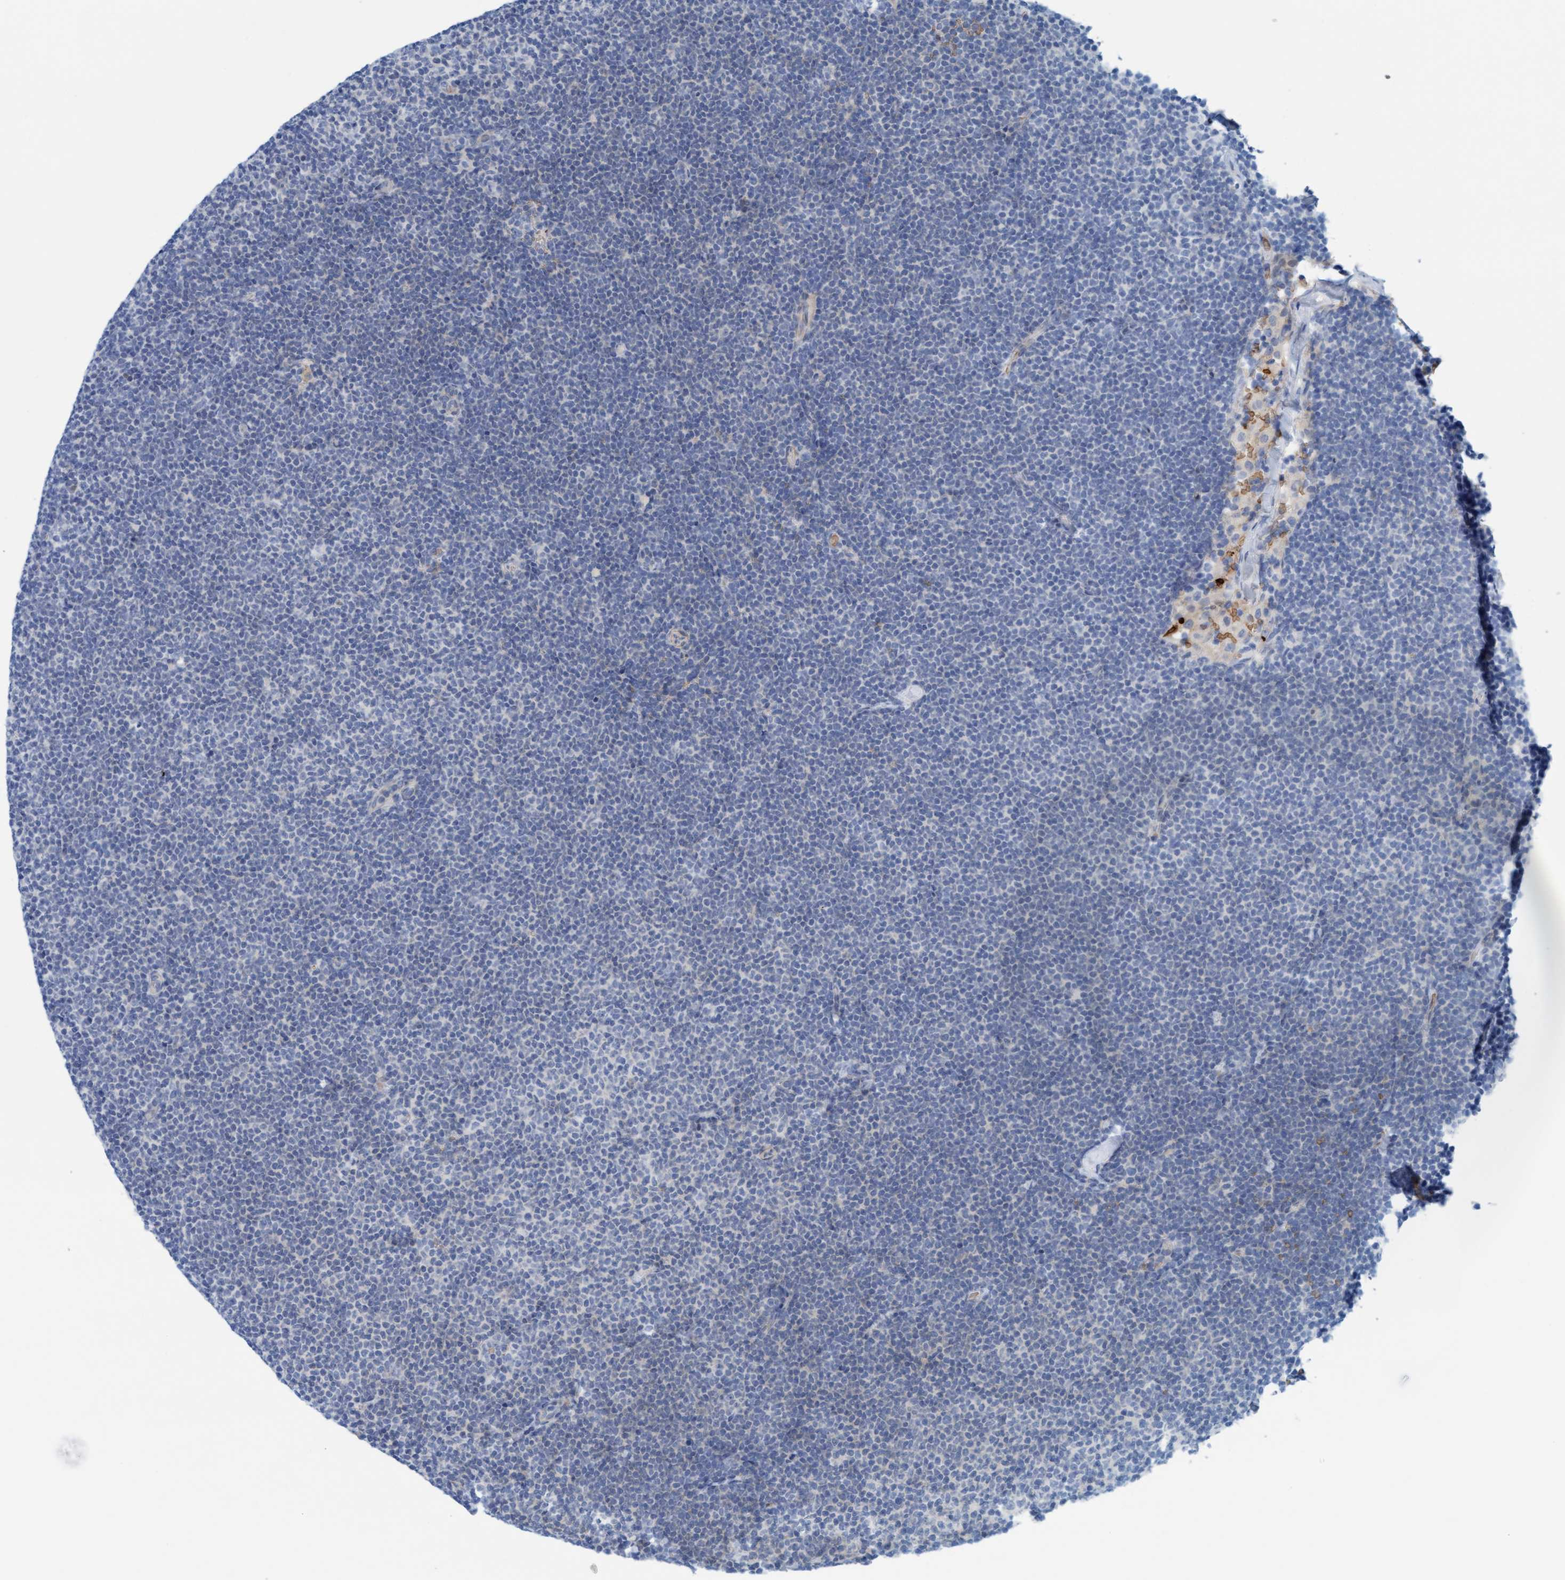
{"staining": {"intensity": "negative", "quantity": "none", "location": "none"}, "tissue": "lymphoma", "cell_type": "Tumor cells", "image_type": "cancer", "snomed": [{"axis": "morphology", "description": "Malignant lymphoma, non-Hodgkin's type, Low grade"}, {"axis": "topography", "description": "Lymph node"}], "caption": "A high-resolution micrograph shows immunohistochemistry staining of low-grade malignant lymphoma, non-Hodgkin's type, which displays no significant staining in tumor cells.", "gene": "P2RX5", "patient": {"sex": "female", "age": 53}}